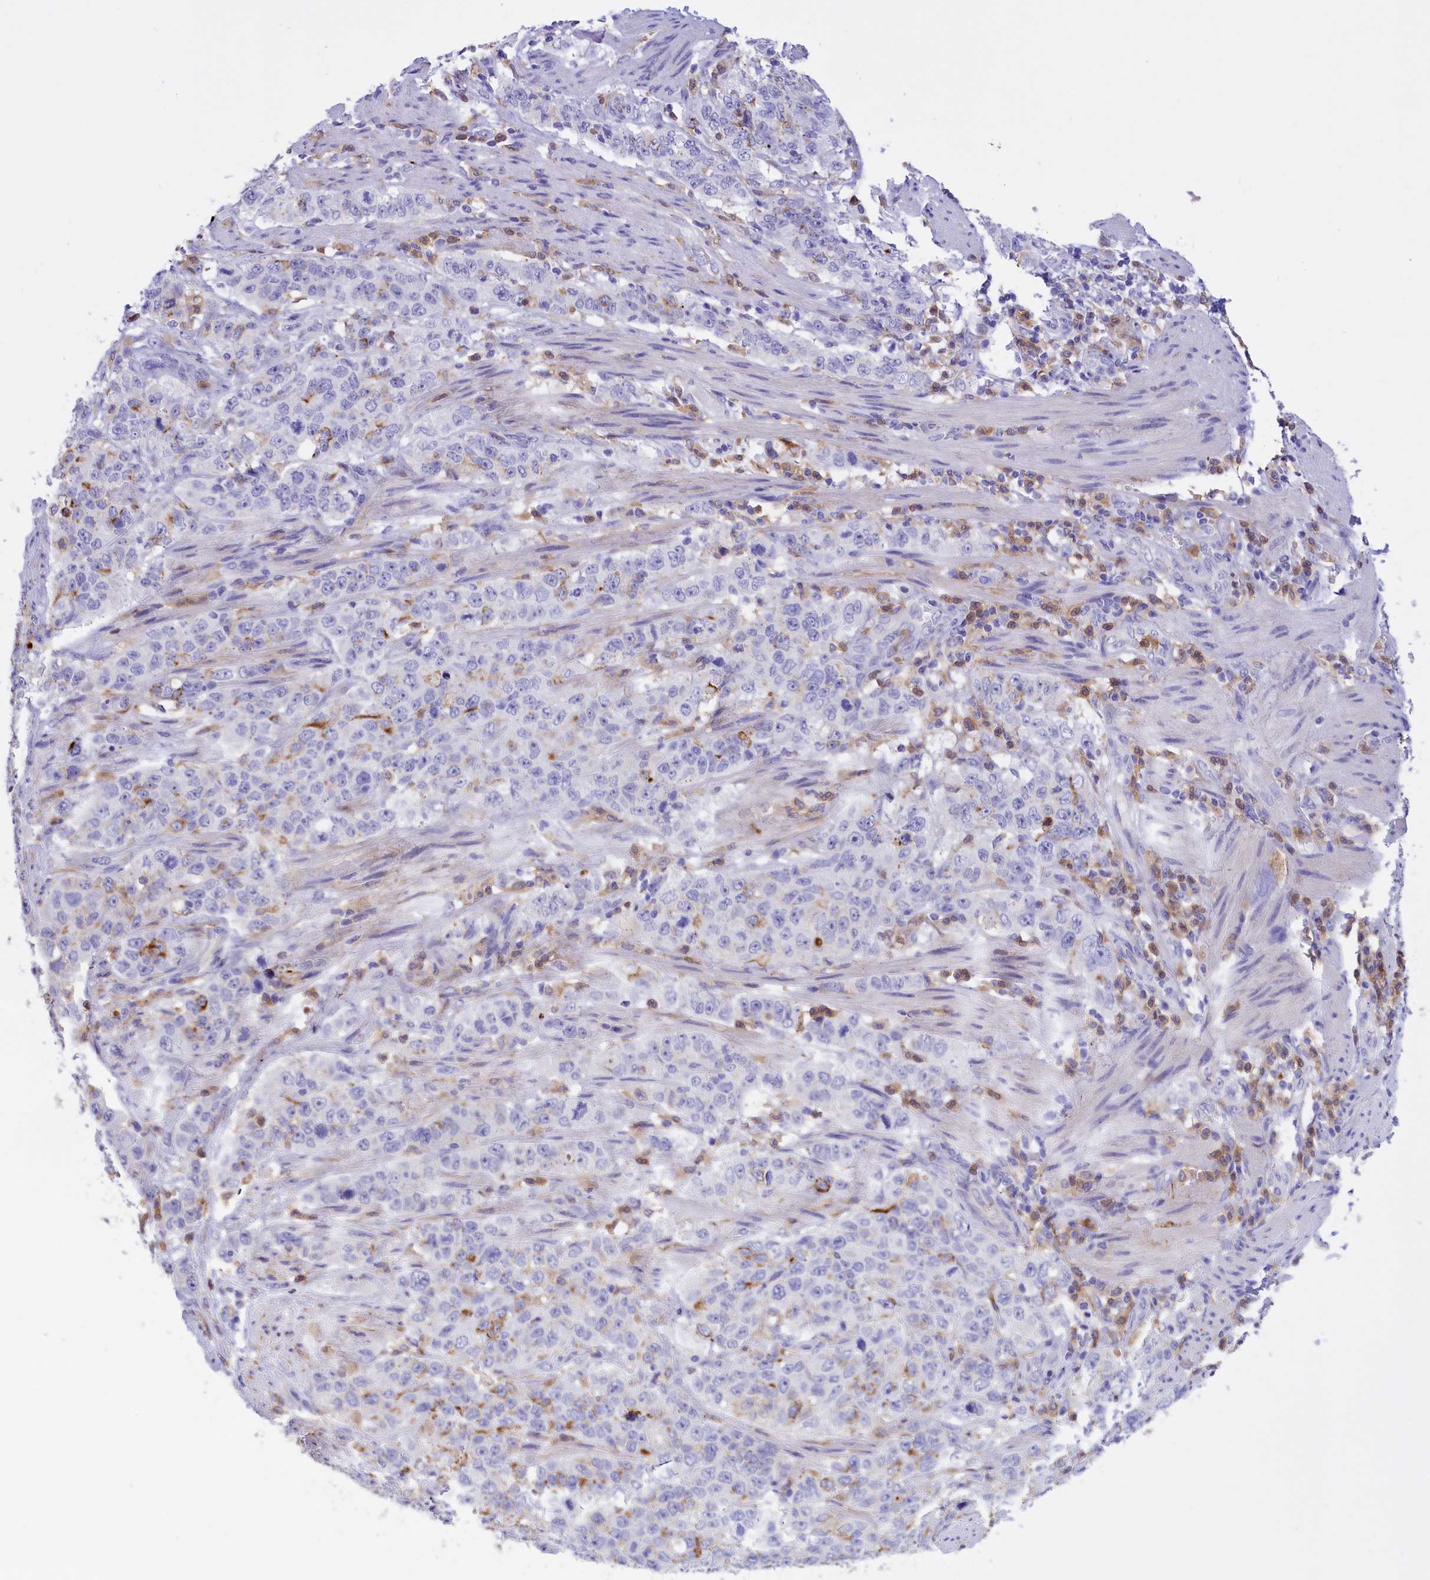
{"staining": {"intensity": "negative", "quantity": "none", "location": "none"}, "tissue": "stomach cancer", "cell_type": "Tumor cells", "image_type": "cancer", "snomed": [{"axis": "morphology", "description": "Adenocarcinoma, NOS"}, {"axis": "topography", "description": "Stomach"}], "caption": "High power microscopy image of an IHC image of adenocarcinoma (stomach), revealing no significant positivity in tumor cells. (DAB immunohistochemistry visualized using brightfield microscopy, high magnification).", "gene": "FAM149B1", "patient": {"sex": "male", "age": 48}}